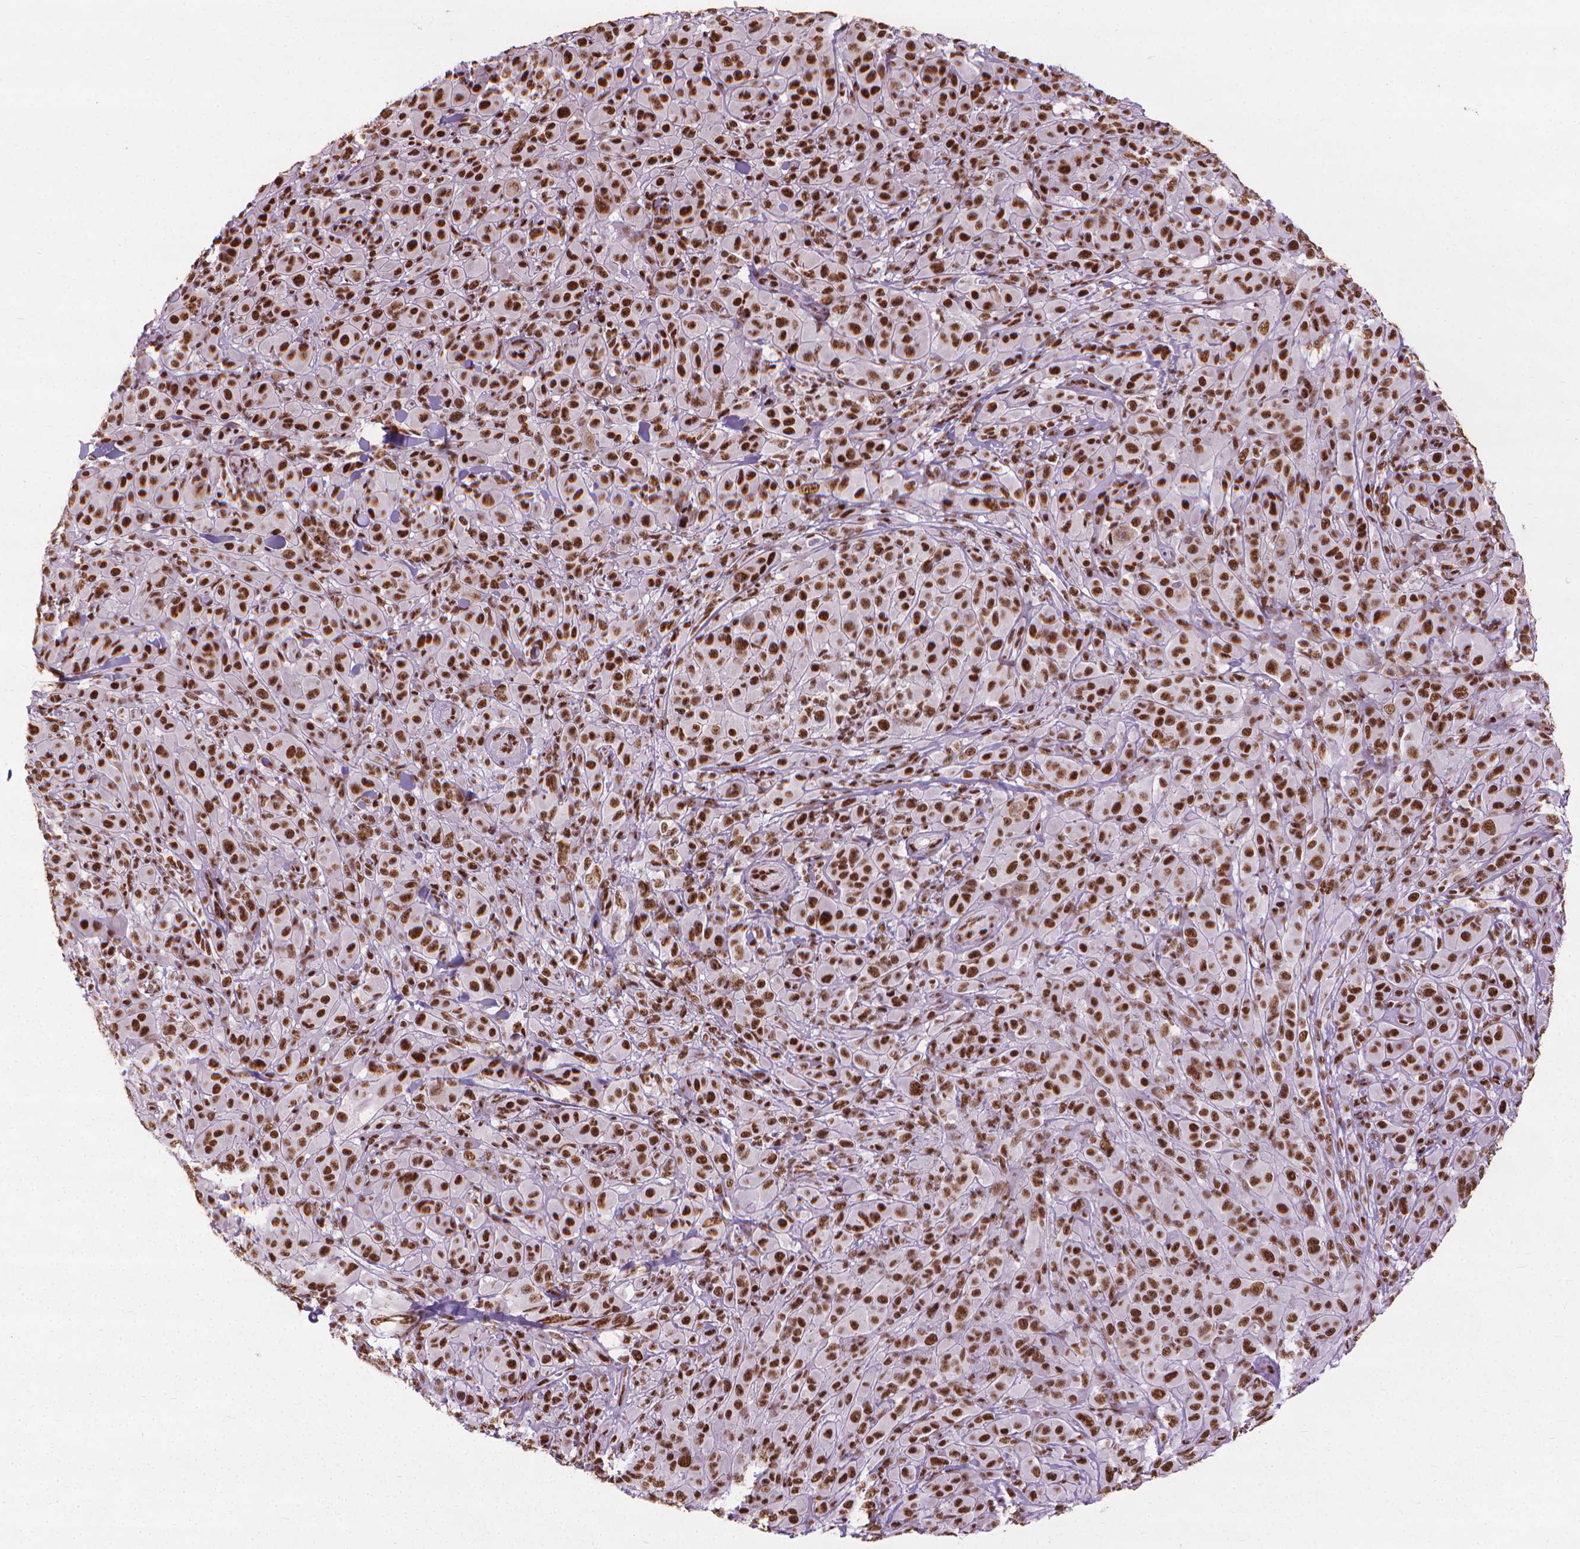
{"staining": {"intensity": "strong", "quantity": ">75%", "location": "nuclear"}, "tissue": "melanoma", "cell_type": "Tumor cells", "image_type": "cancer", "snomed": [{"axis": "morphology", "description": "Malignant melanoma, NOS"}, {"axis": "topography", "description": "Skin"}], "caption": "High-power microscopy captured an immunohistochemistry (IHC) image of melanoma, revealing strong nuclear staining in approximately >75% of tumor cells.", "gene": "AKAP8", "patient": {"sex": "female", "age": 87}}